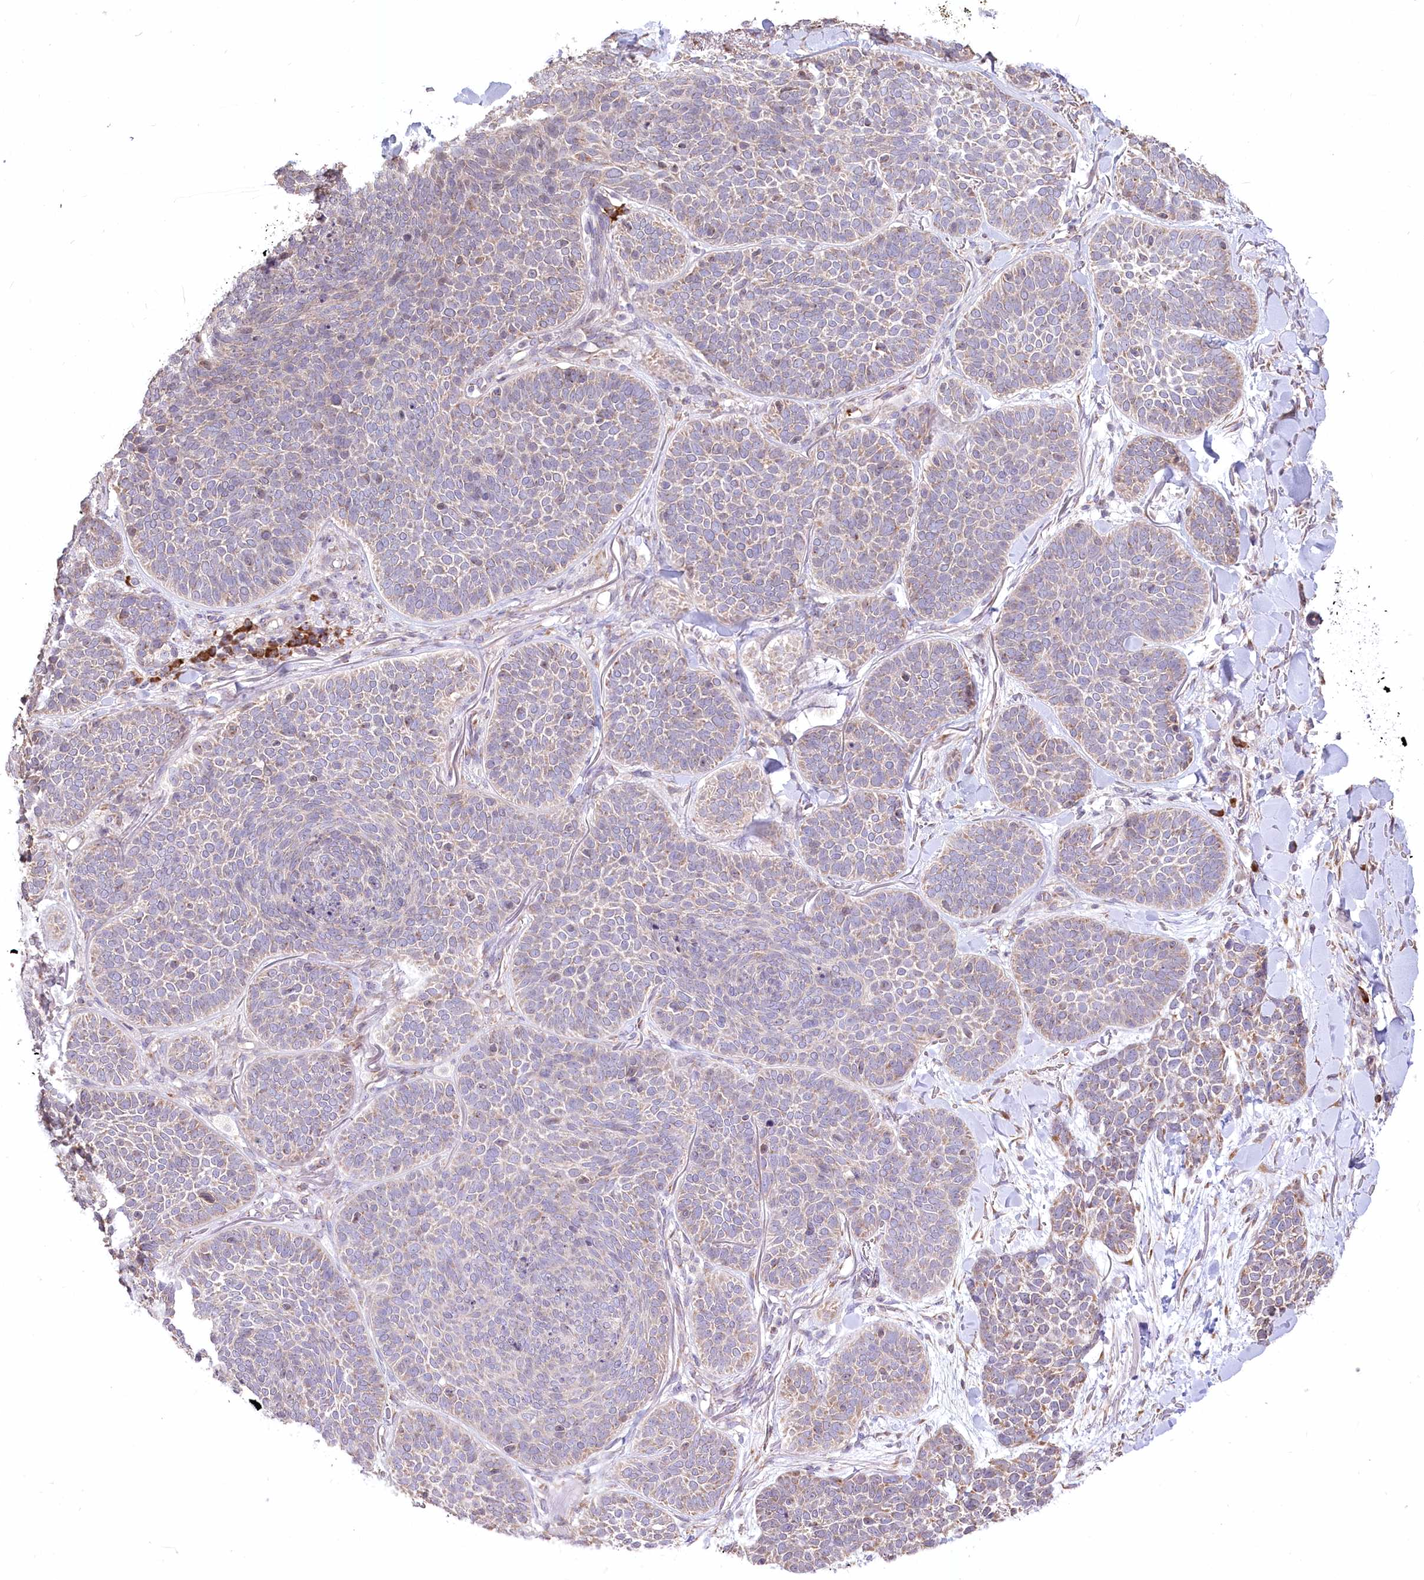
{"staining": {"intensity": "weak", "quantity": "<25%", "location": "cytoplasmic/membranous"}, "tissue": "skin cancer", "cell_type": "Tumor cells", "image_type": "cancer", "snomed": [{"axis": "morphology", "description": "Basal cell carcinoma"}, {"axis": "topography", "description": "Skin"}], "caption": "IHC of basal cell carcinoma (skin) demonstrates no positivity in tumor cells.", "gene": "STT3B", "patient": {"sex": "male", "age": 85}}